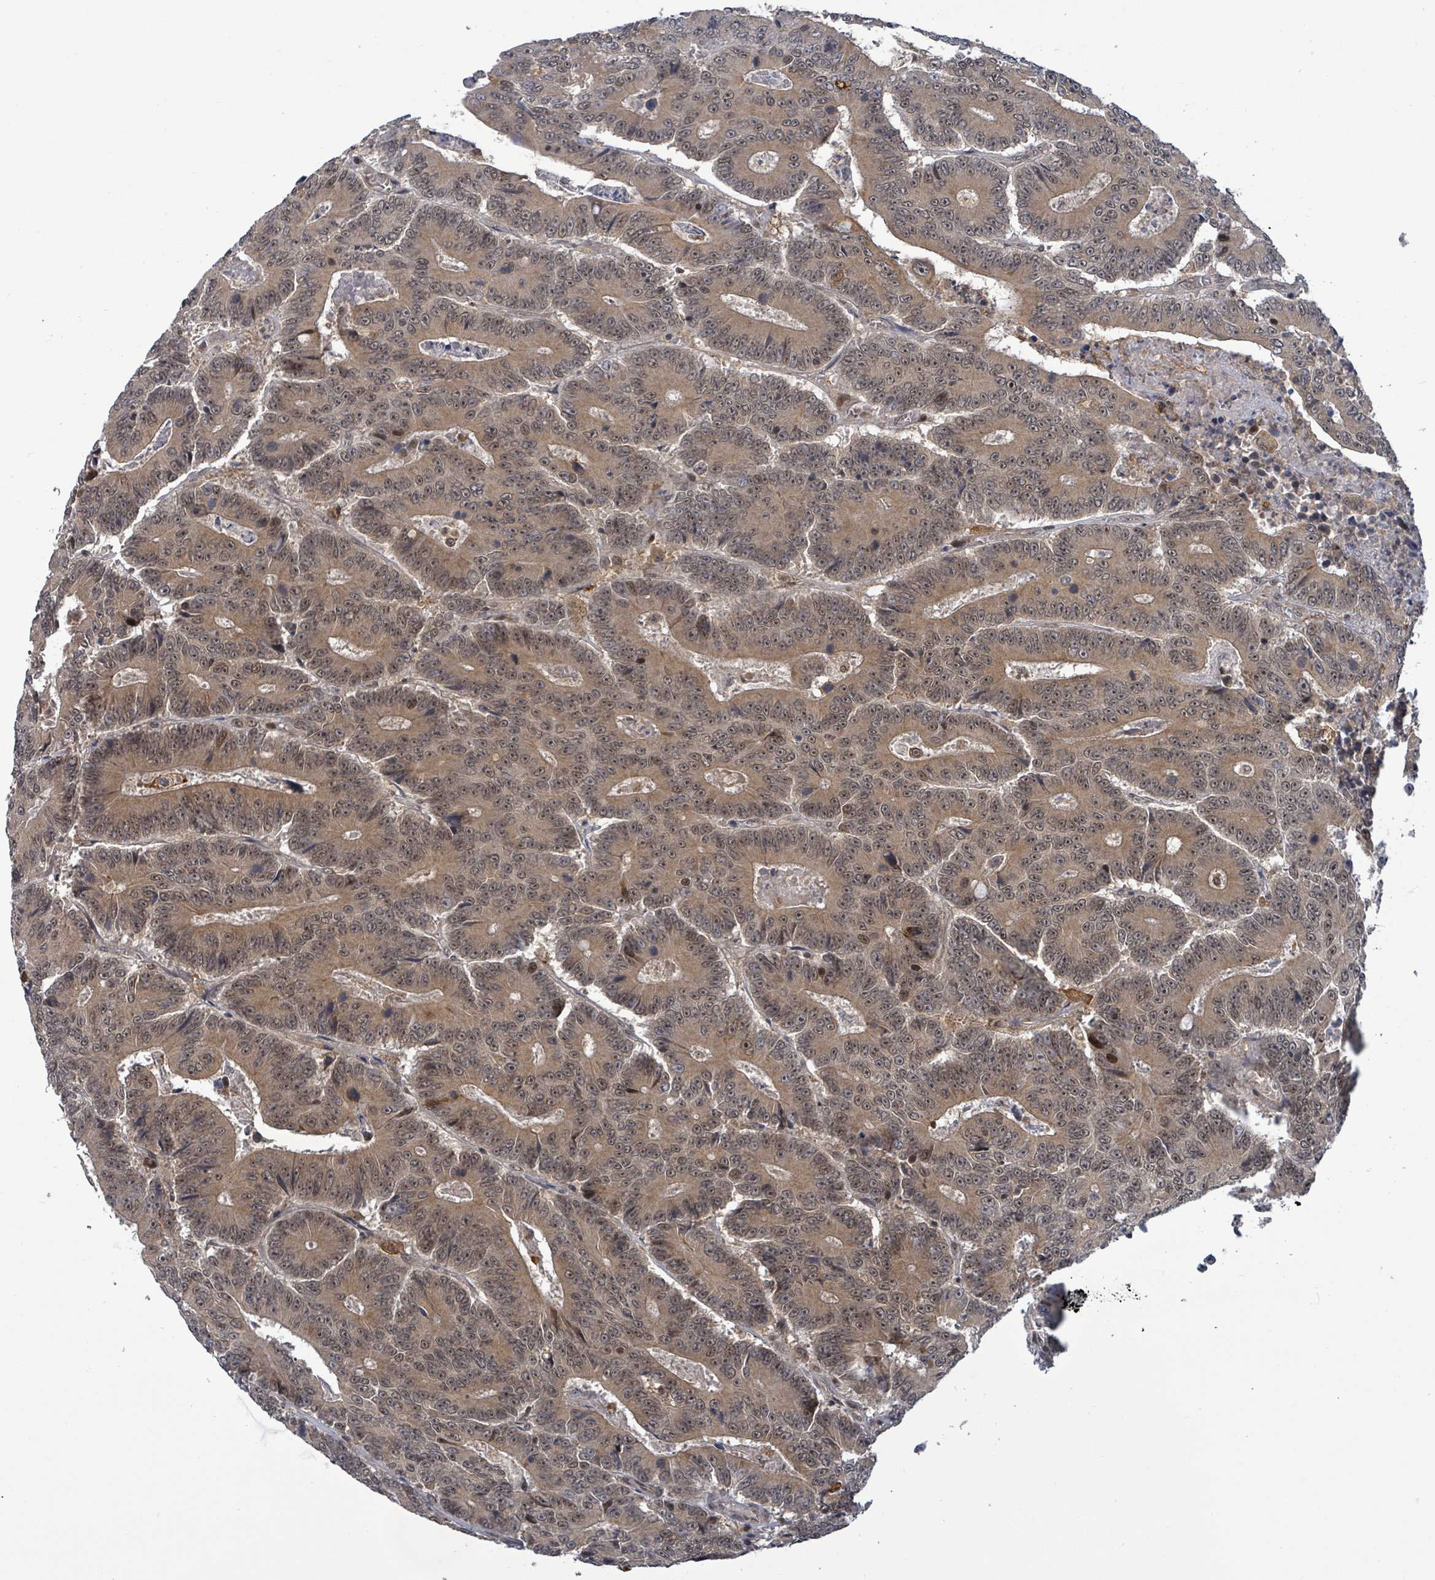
{"staining": {"intensity": "weak", "quantity": ">75%", "location": "cytoplasmic/membranous,nuclear"}, "tissue": "colorectal cancer", "cell_type": "Tumor cells", "image_type": "cancer", "snomed": [{"axis": "morphology", "description": "Adenocarcinoma, NOS"}, {"axis": "topography", "description": "Colon"}], "caption": "A brown stain shows weak cytoplasmic/membranous and nuclear staining of a protein in colorectal cancer tumor cells.", "gene": "FBXO6", "patient": {"sex": "male", "age": 83}}